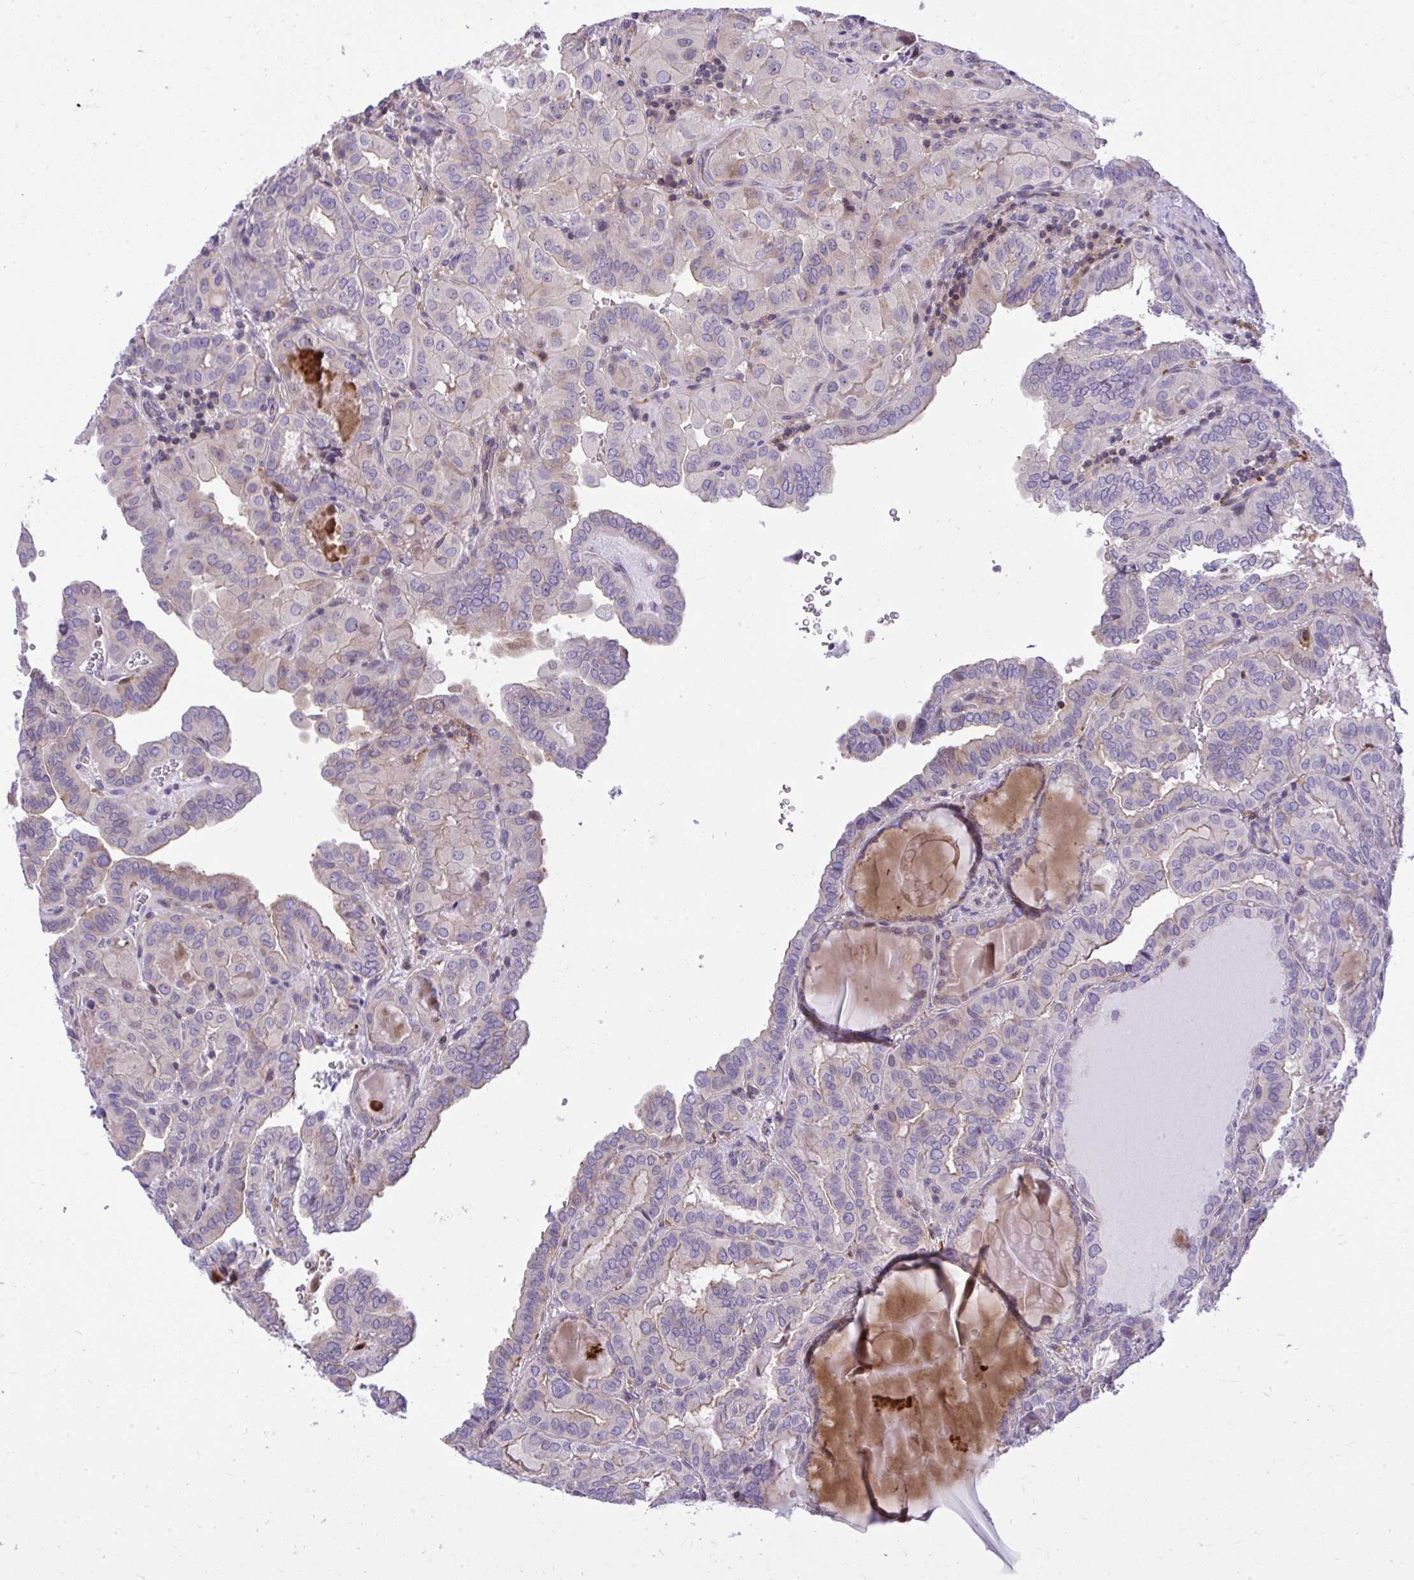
{"staining": {"intensity": "weak", "quantity": "<25%", "location": "cytoplasmic/membranous"}, "tissue": "thyroid cancer", "cell_type": "Tumor cells", "image_type": "cancer", "snomed": [{"axis": "morphology", "description": "Papillary adenocarcinoma, NOS"}, {"axis": "topography", "description": "Thyroid gland"}], "caption": "Tumor cells show no significant expression in thyroid cancer. Nuclei are stained in blue.", "gene": "GRK4", "patient": {"sex": "female", "age": 46}}